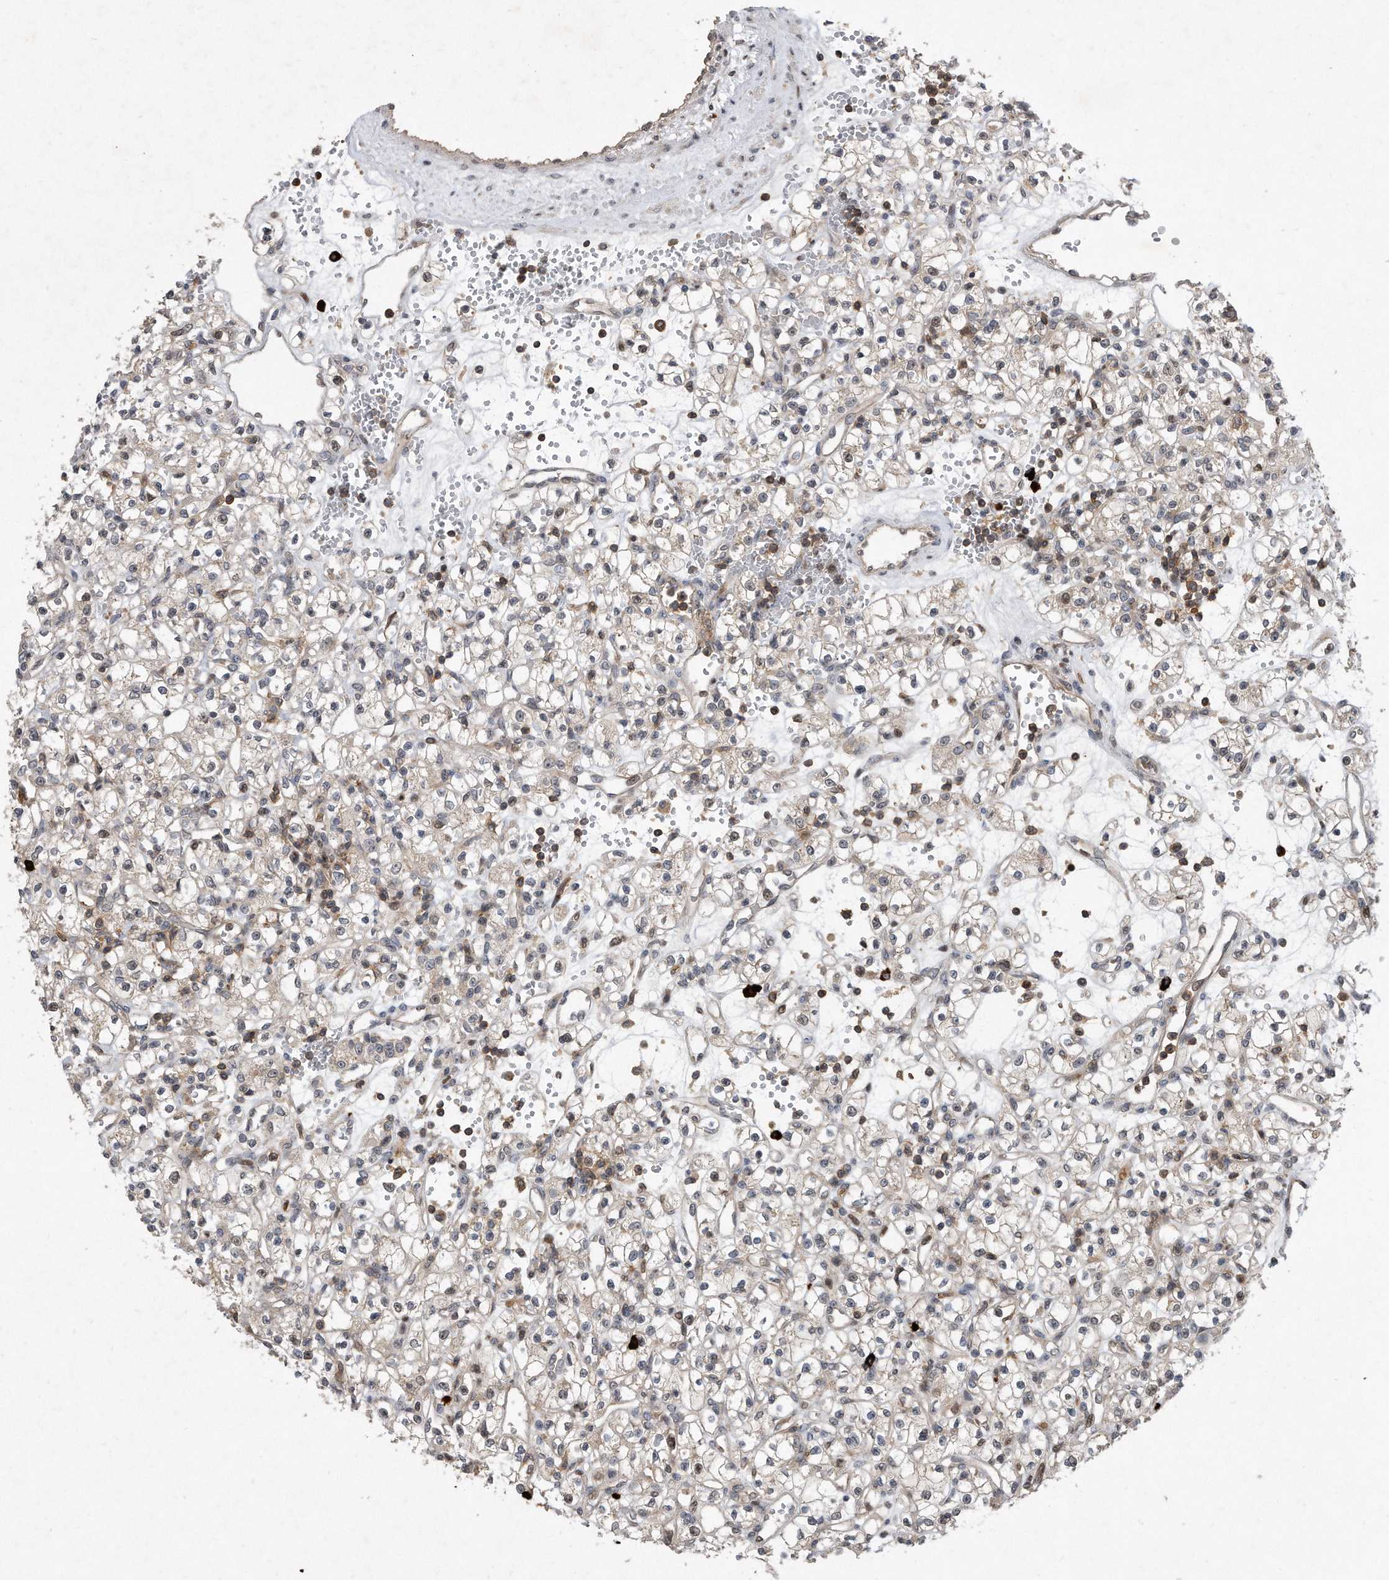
{"staining": {"intensity": "weak", "quantity": "25%-75%", "location": "cytoplasmic/membranous,nuclear"}, "tissue": "renal cancer", "cell_type": "Tumor cells", "image_type": "cancer", "snomed": [{"axis": "morphology", "description": "Adenocarcinoma, NOS"}, {"axis": "topography", "description": "Kidney"}], "caption": "Tumor cells show low levels of weak cytoplasmic/membranous and nuclear staining in approximately 25%-75% of cells in adenocarcinoma (renal).", "gene": "PGBD2", "patient": {"sex": "female", "age": 59}}